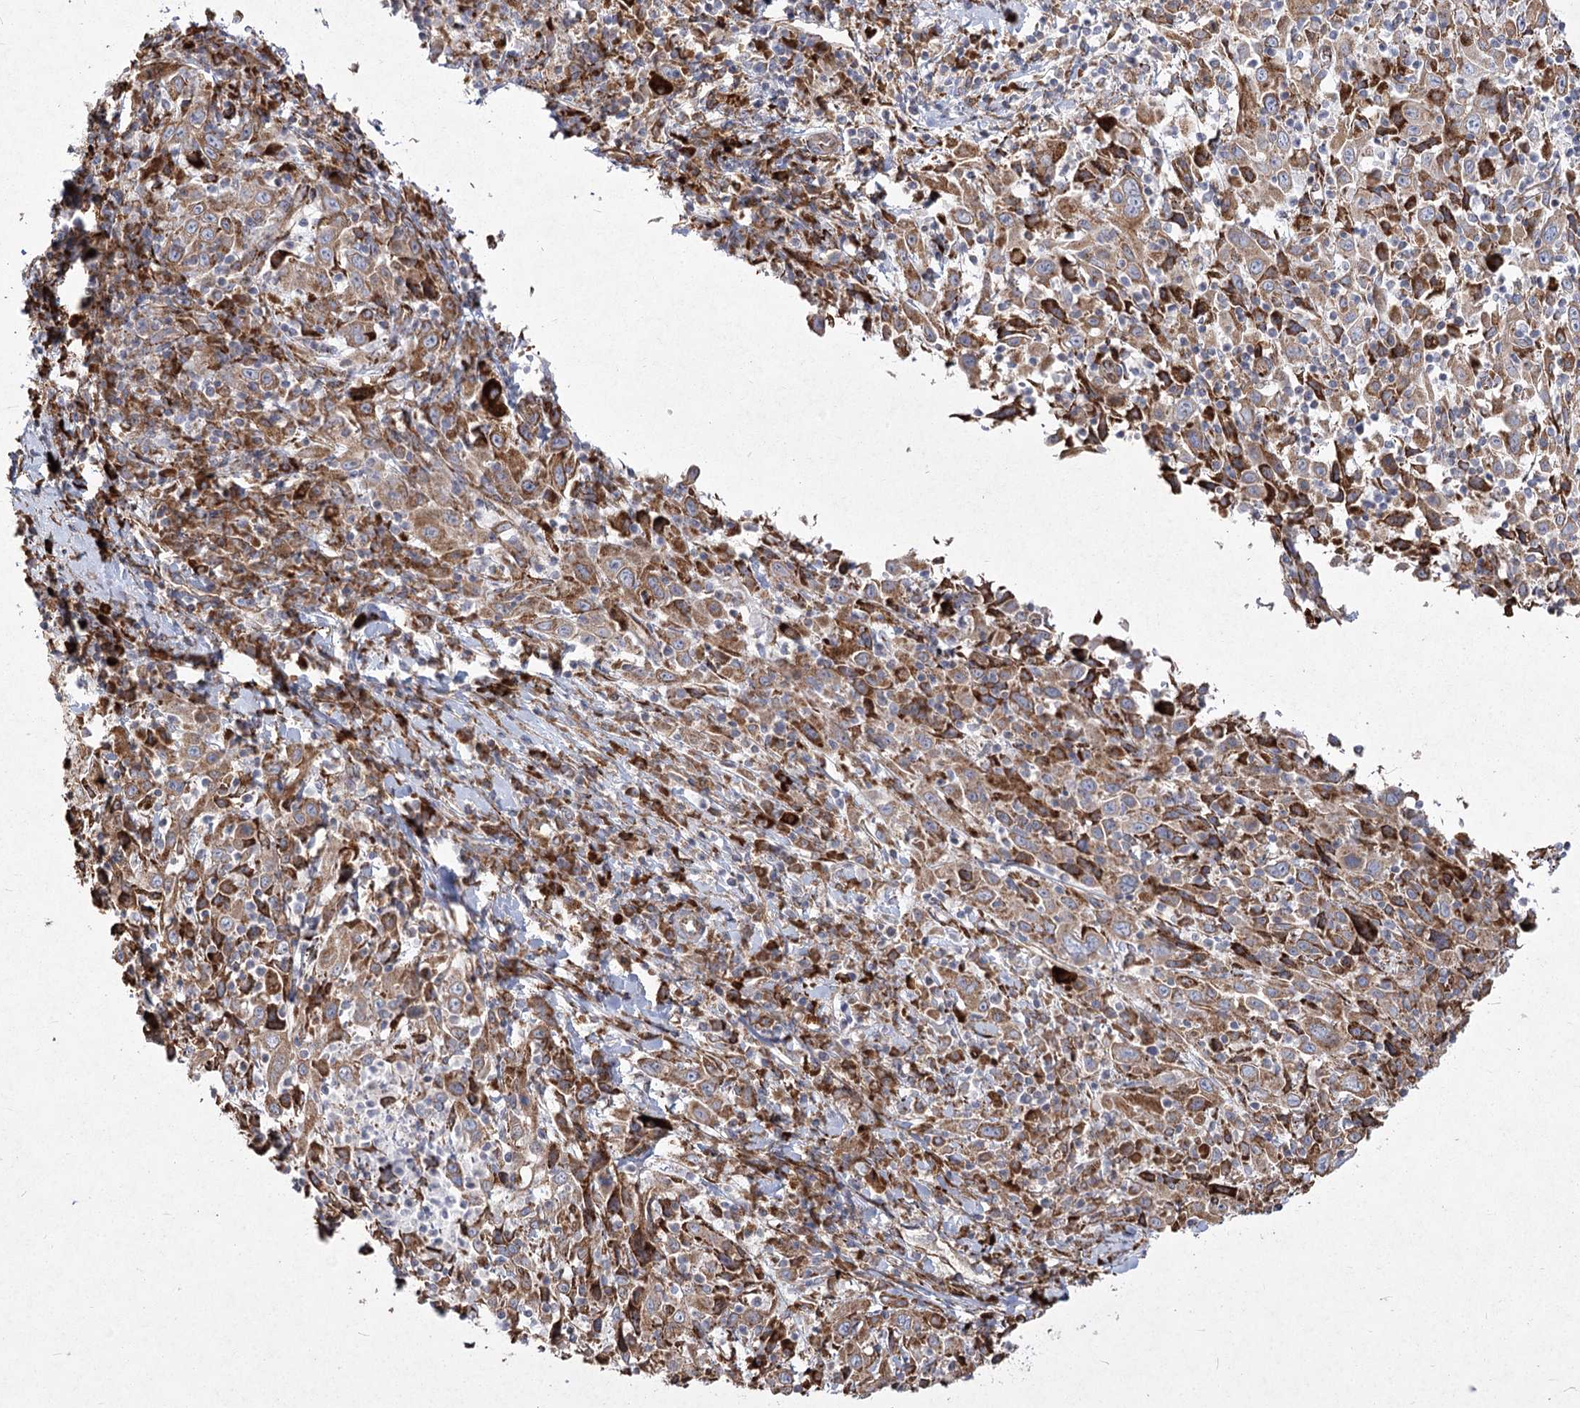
{"staining": {"intensity": "weak", "quantity": ">75%", "location": "cytoplasmic/membranous"}, "tissue": "cervical cancer", "cell_type": "Tumor cells", "image_type": "cancer", "snomed": [{"axis": "morphology", "description": "Squamous cell carcinoma, NOS"}, {"axis": "topography", "description": "Cervix"}], "caption": "A low amount of weak cytoplasmic/membranous staining is seen in approximately >75% of tumor cells in cervical cancer tissue.", "gene": "NHLRC2", "patient": {"sex": "female", "age": 46}}